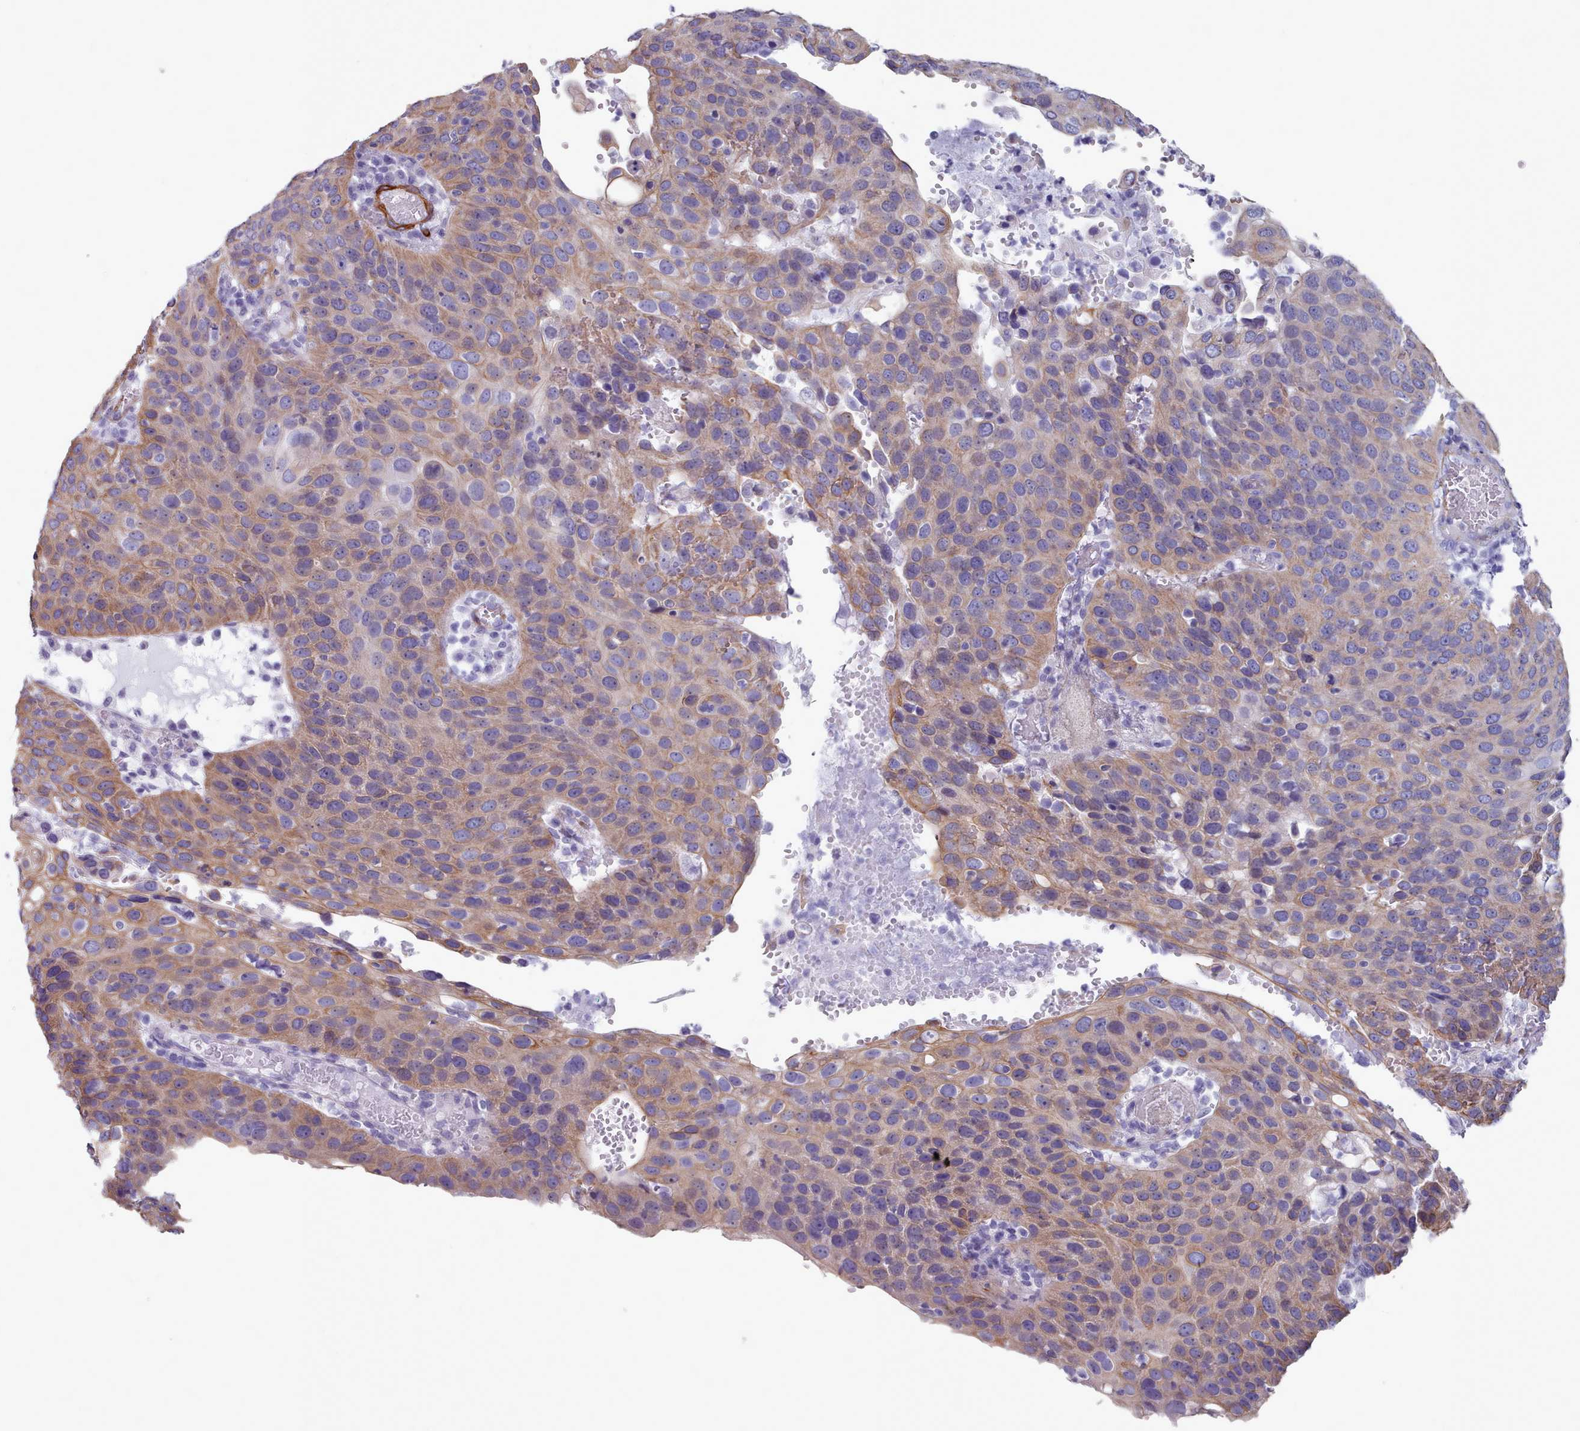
{"staining": {"intensity": "moderate", "quantity": "25%-75%", "location": "cytoplasmic/membranous"}, "tissue": "cervical cancer", "cell_type": "Tumor cells", "image_type": "cancer", "snomed": [{"axis": "morphology", "description": "Squamous cell carcinoma, NOS"}, {"axis": "topography", "description": "Cervix"}], "caption": "The image demonstrates immunohistochemical staining of cervical cancer. There is moderate cytoplasmic/membranous staining is appreciated in about 25%-75% of tumor cells.", "gene": "FPGS", "patient": {"sex": "female", "age": 36}}